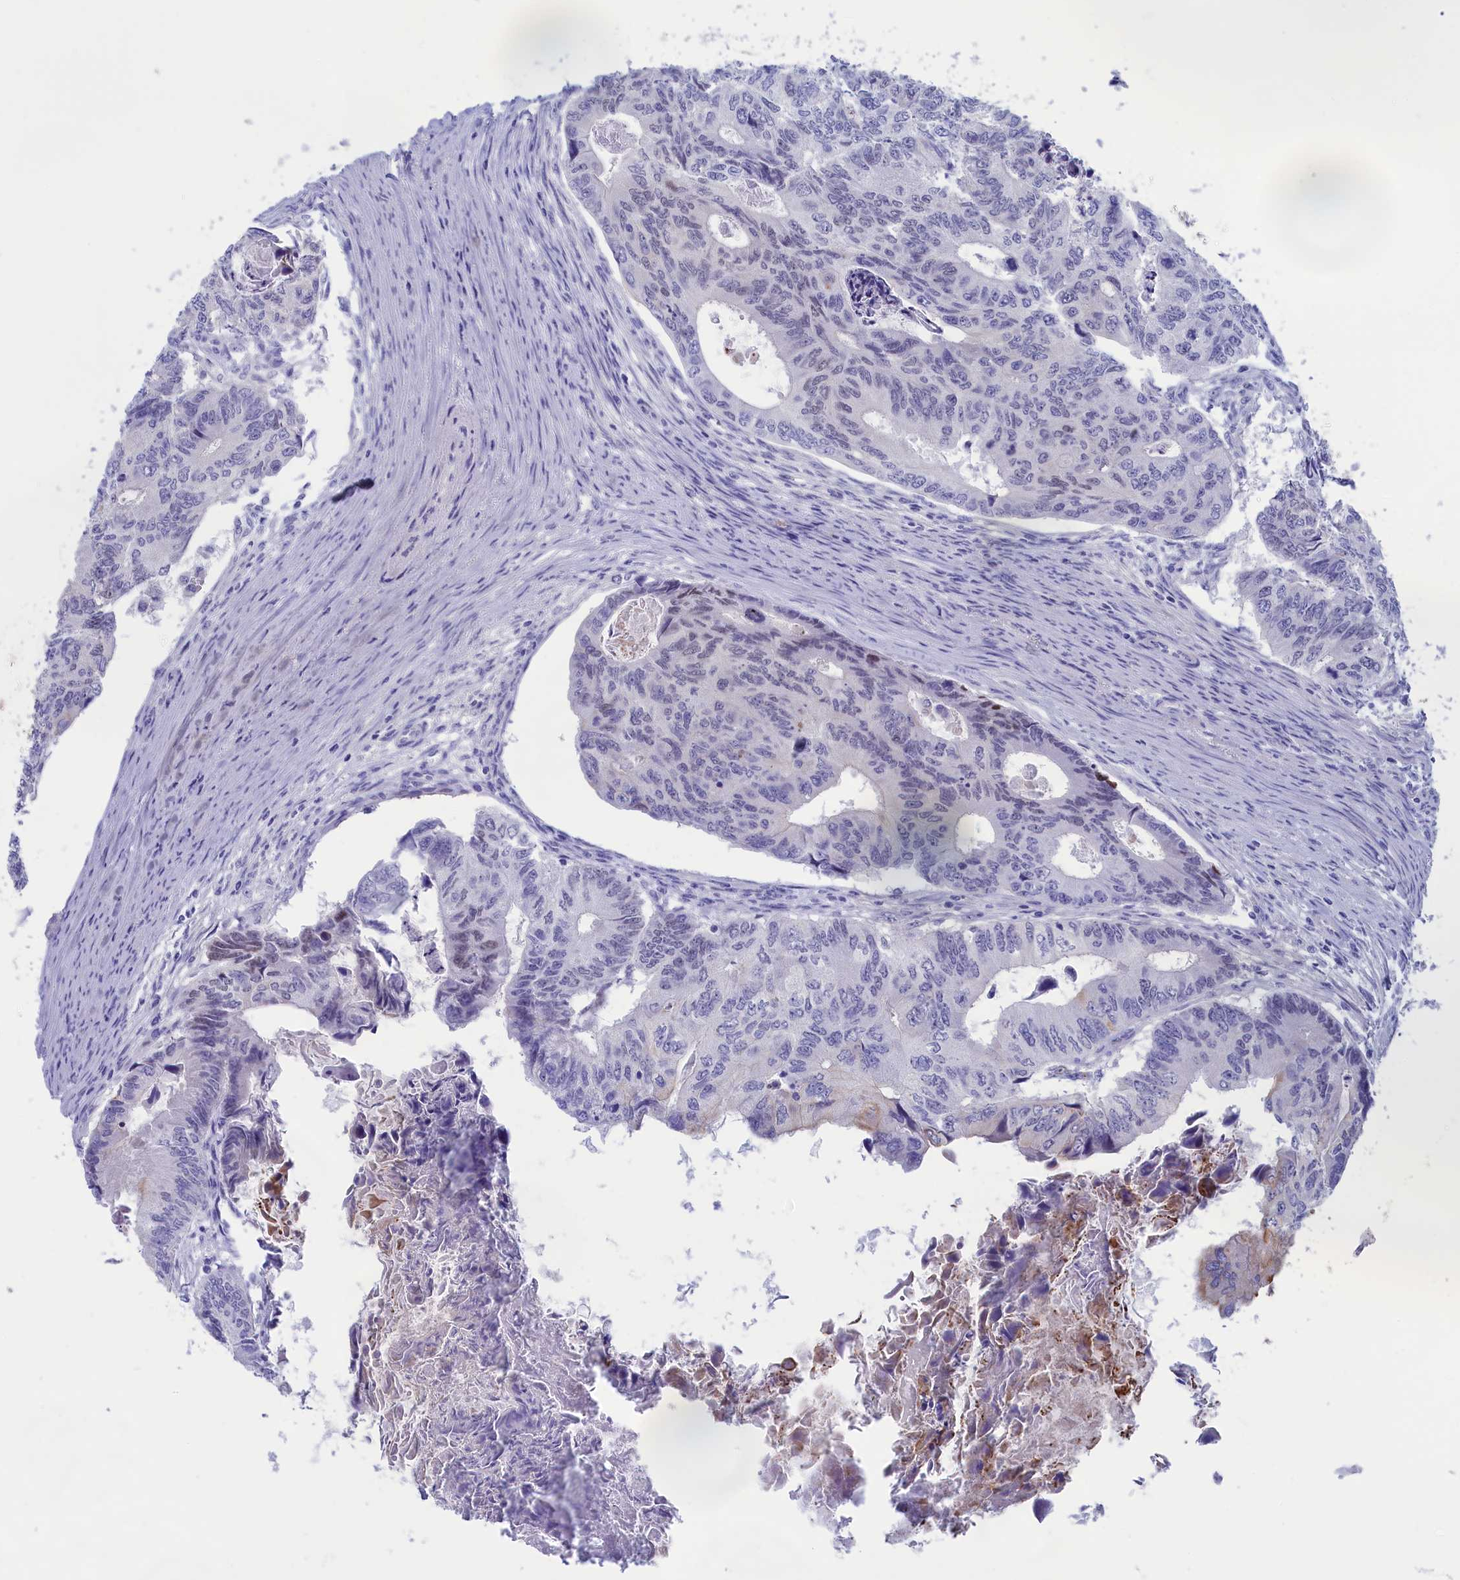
{"staining": {"intensity": "negative", "quantity": "none", "location": "none"}, "tissue": "colorectal cancer", "cell_type": "Tumor cells", "image_type": "cancer", "snomed": [{"axis": "morphology", "description": "Adenocarcinoma, NOS"}, {"axis": "topography", "description": "Colon"}], "caption": "Tumor cells show no significant protein positivity in colorectal cancer (adenocarcinoma). Brightfield microscopy of immunohistochemistry (IHC) stained with DAB (brown) and hematoxylin (blue), captured at high magnification.", "gene": "VPS35L", "patient": {"sex": "male", "age": 85}}